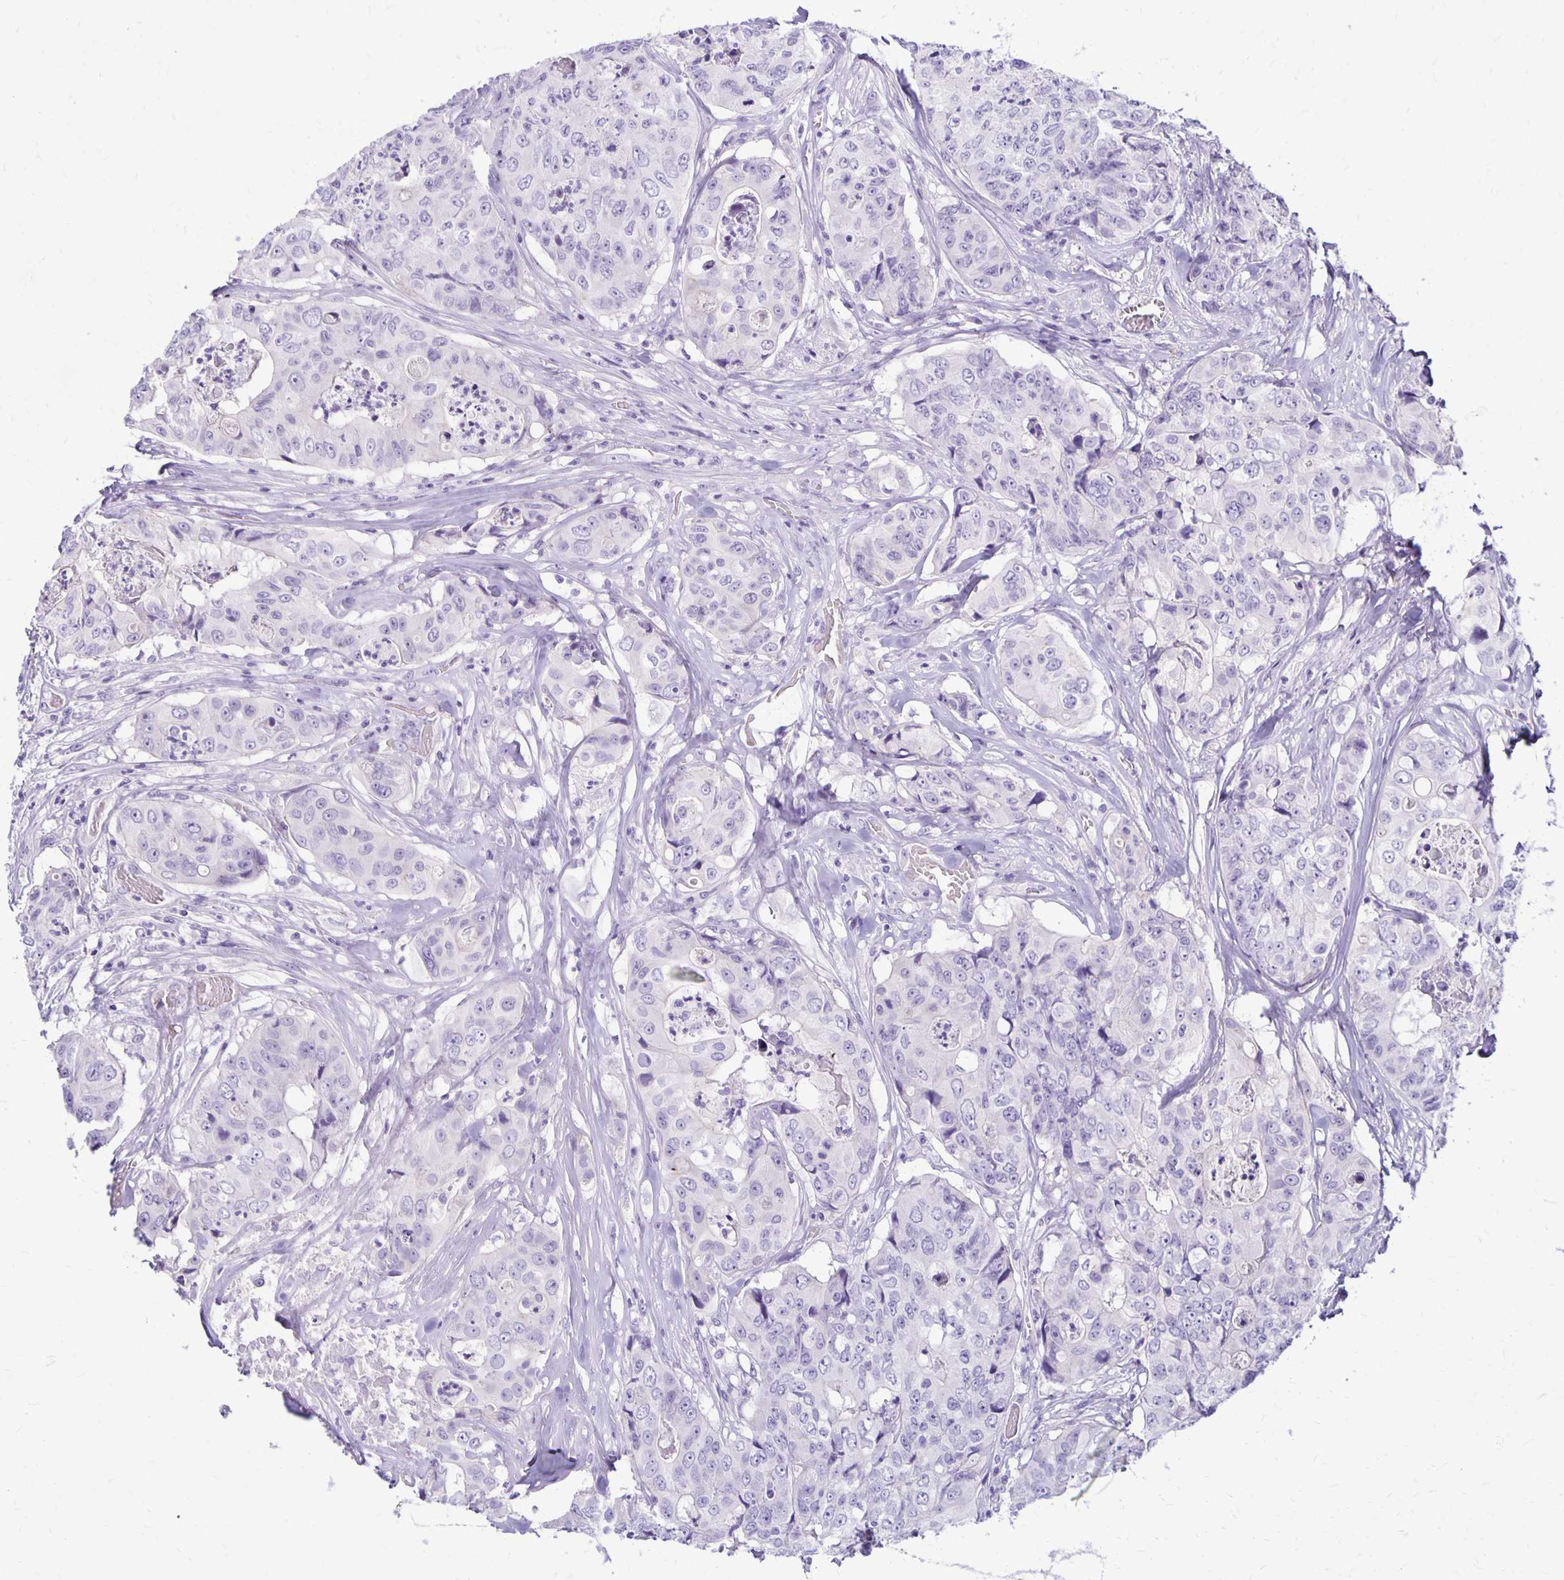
{"staining": {"intensity": "negative", "quantity": "none", "location": "none"}, "tissue": "colorectal cancer", "cell_type": "Tumor cells", "image_type": "cancer", "snomed": [{"axis": "morphology", "description": "Adenocarcinoma, NOS"}, {"axis": "topography", "description": "Rectum"}], "caption": "This is a histopathology image of immunohistochemistry (IHC) staining of colorectal cancer (adenocarcinoma), which shows no positivity in tumor cells.", "gene": "FNTB", "patient": {"sex": "female", "age": 62}}